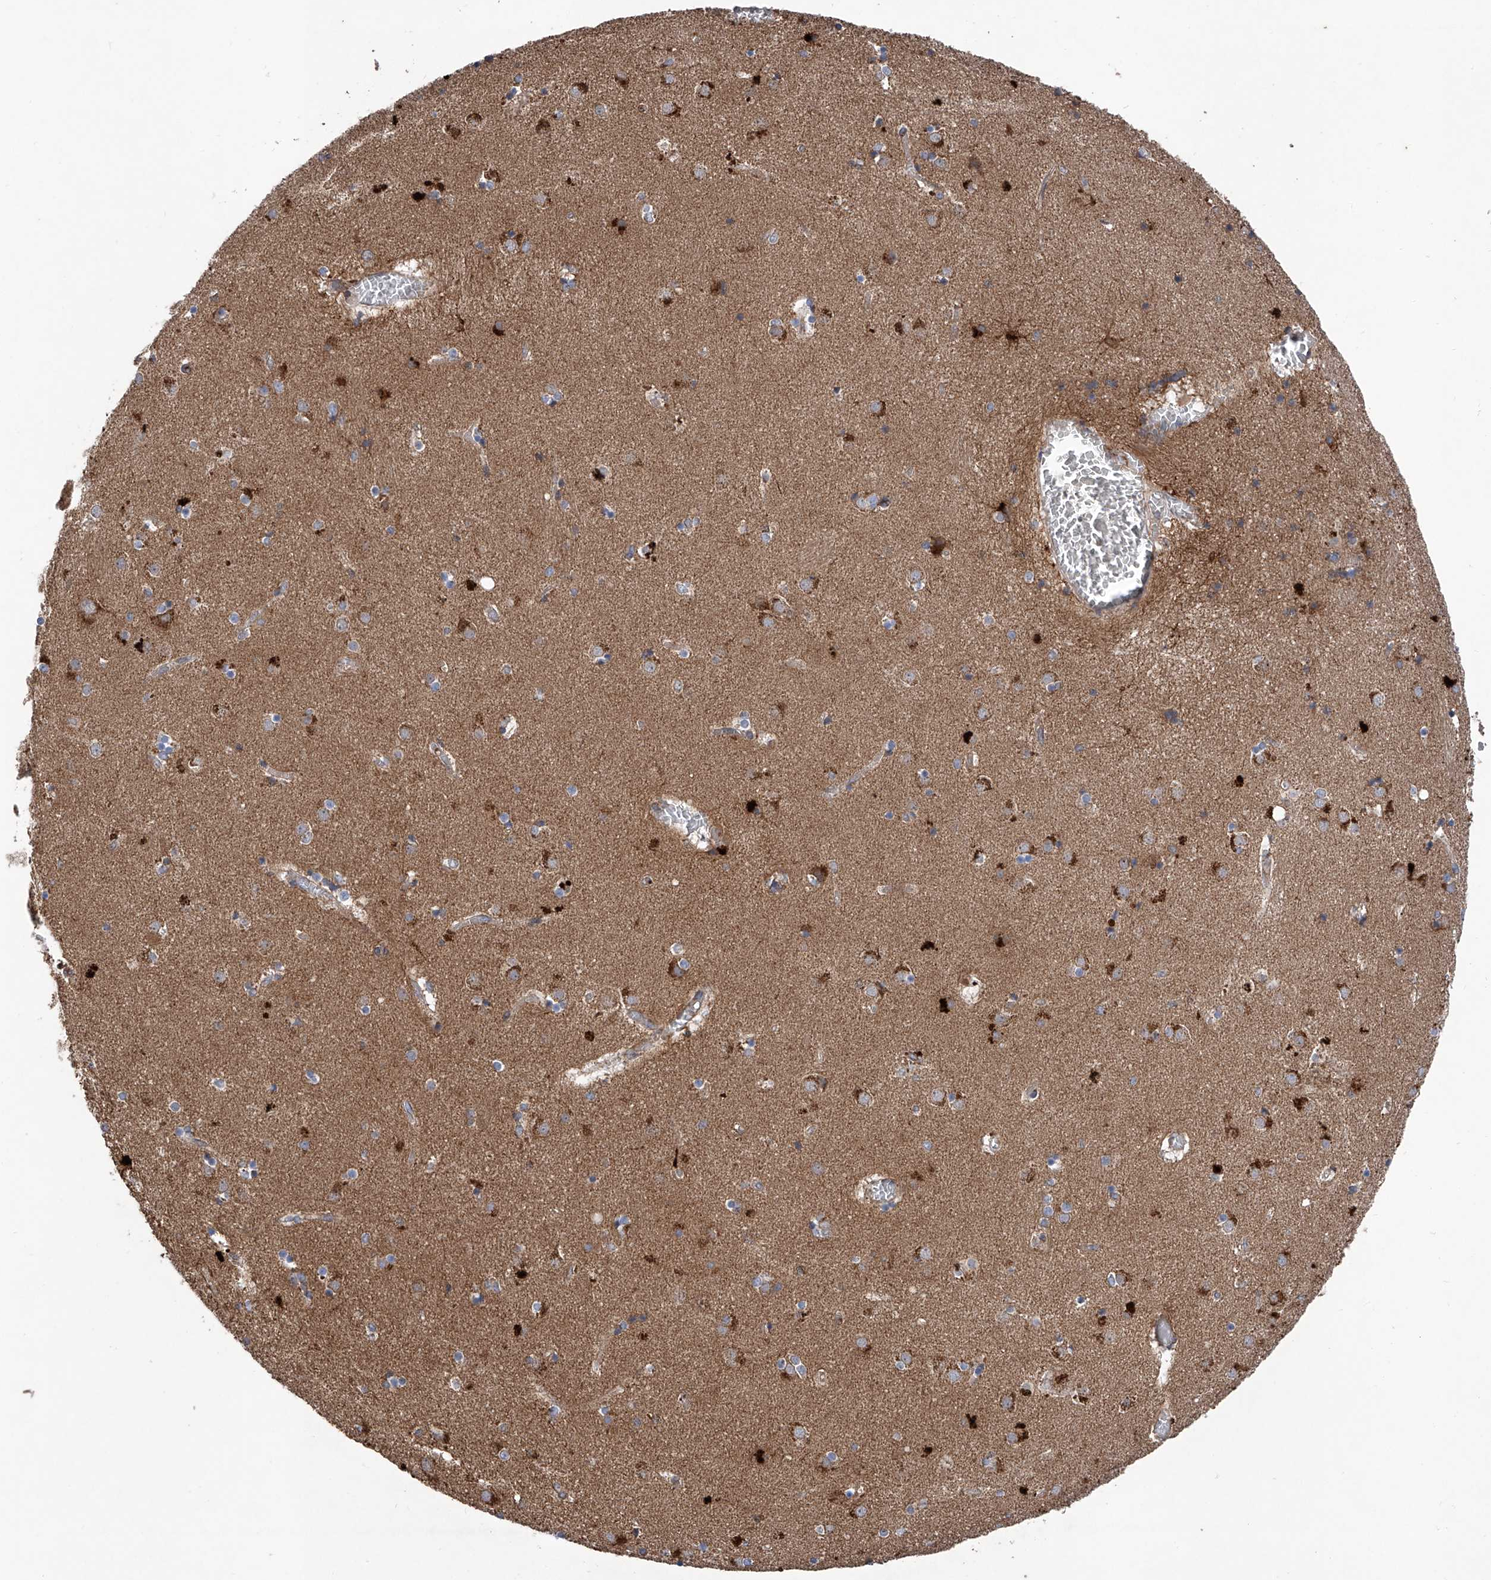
{"staining": {"intensity": "strong", "quantity": "<25%", "location": "cytoplasmic/membranous"}, "tissue": "caudate", "cell_type": "Glial cells", "image_type": "normal", "snomed": [{"axis": "morphology", "description": "Normal tissue, NOS"}, {"axis": "topography", "description": "Lateral ventricle wall"}], "caption": "Protein analysis of unremarkable caudate displays strong cytoplasmic/membranous positivity in about <25% of glial cells.", "gene": "ASCC3", "patient": {"sex": "male", "age": 70}}